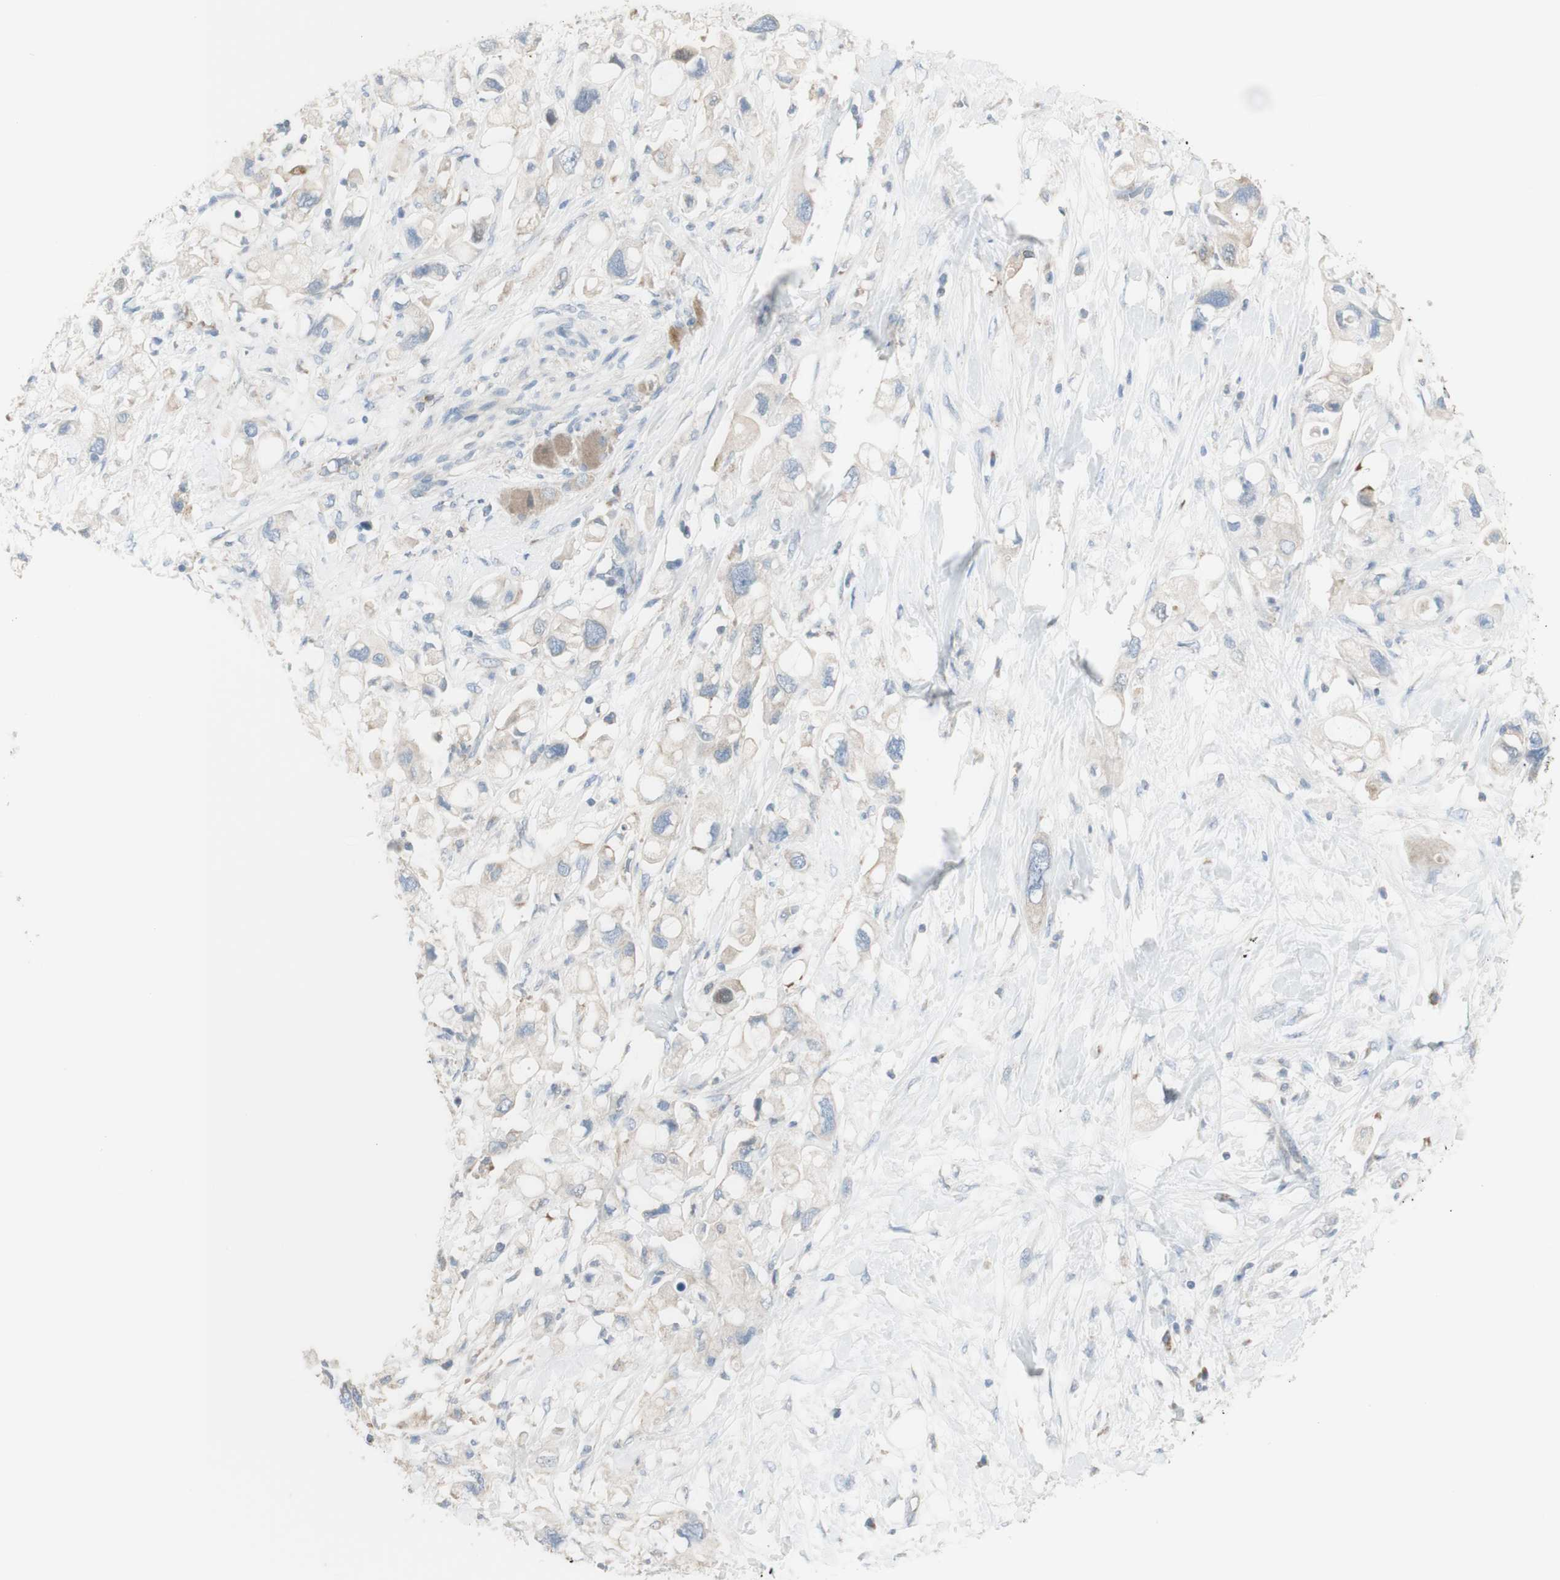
{"staining": {"intensity": "weak", "quantity": "<25%", "location": "cytoplasmic/membranous"}, "tissue": "pancreatic cancer", "cell_type": "Tumor cells", "image_type": "cancer", "snomed": [{"axis": "morphology", "description": "Adenocarcinoma, NOS"}, {"axis": "topography", "description": "Pancreas"}], "caption": "There is no significant expression in tumor cells of pancreatic adenocarcinoma. Brightfield microscopy of immunohistochemistry (IHC) stained with DAB (3,3'-diaminobenzidine) (brown) and hematoxylin (blue), captured at high magnification.", "gene": "C3orf52", "patient": {"sex": "female", "age": 56}}